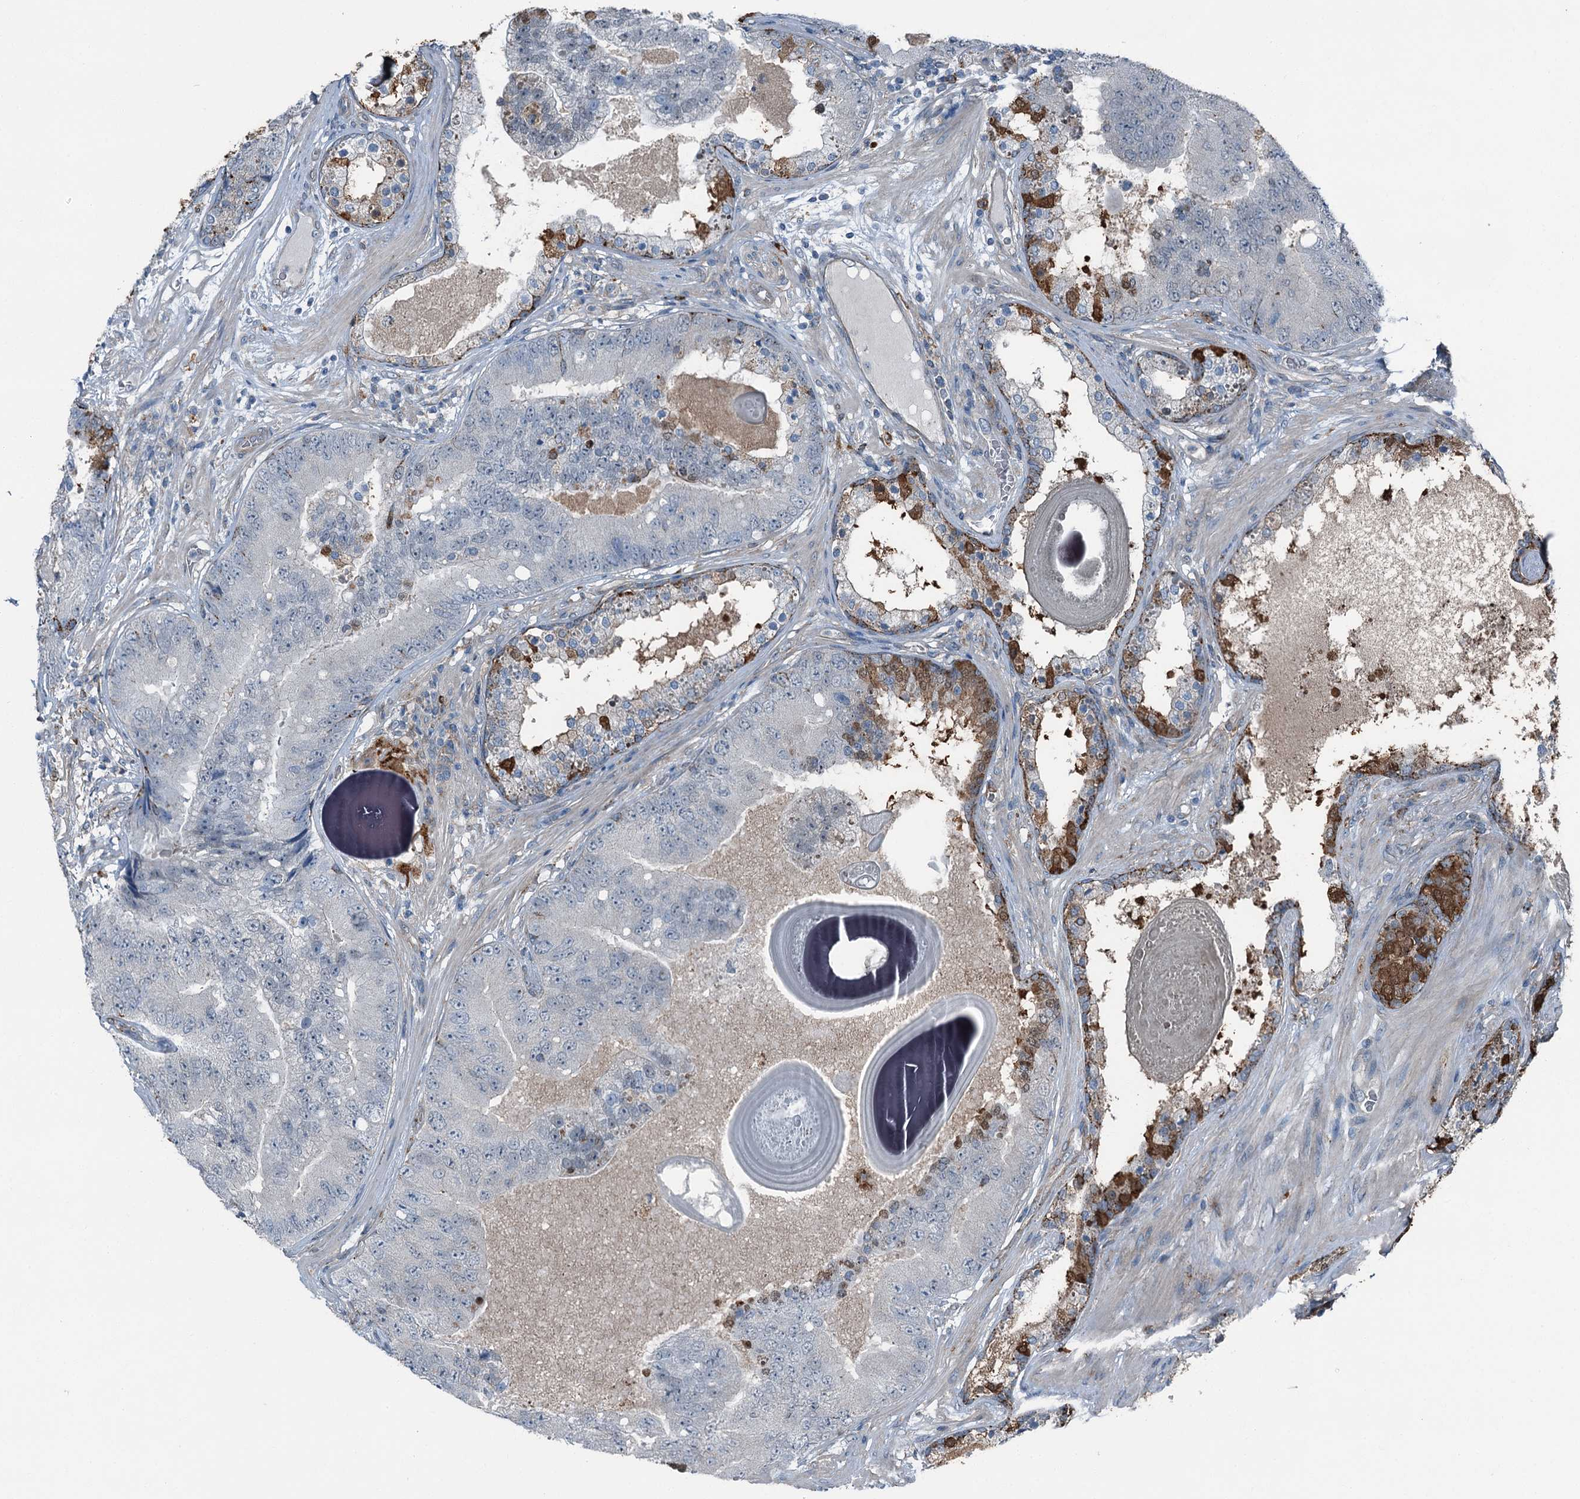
{"staining": {"intensity": "negative", "quantity": "none", "location": "none"}, "tissue": "prostate cancer", "cell_type": "Tumor cells", "image_type": "cancer", "snomed": [{"axis": "morphology", "description": "Adenocarcinoma, High grade"}, {"axis": "topography", "description": "Prostate"}], "caption": "IHC of prostate cancer reveals no positivity in tumor cells. (DAB immunohistochemistry visualized using brightfield microscopy, high magnification).", "gene": "AXL", "patient": {"sex": "male", "age": 70}}